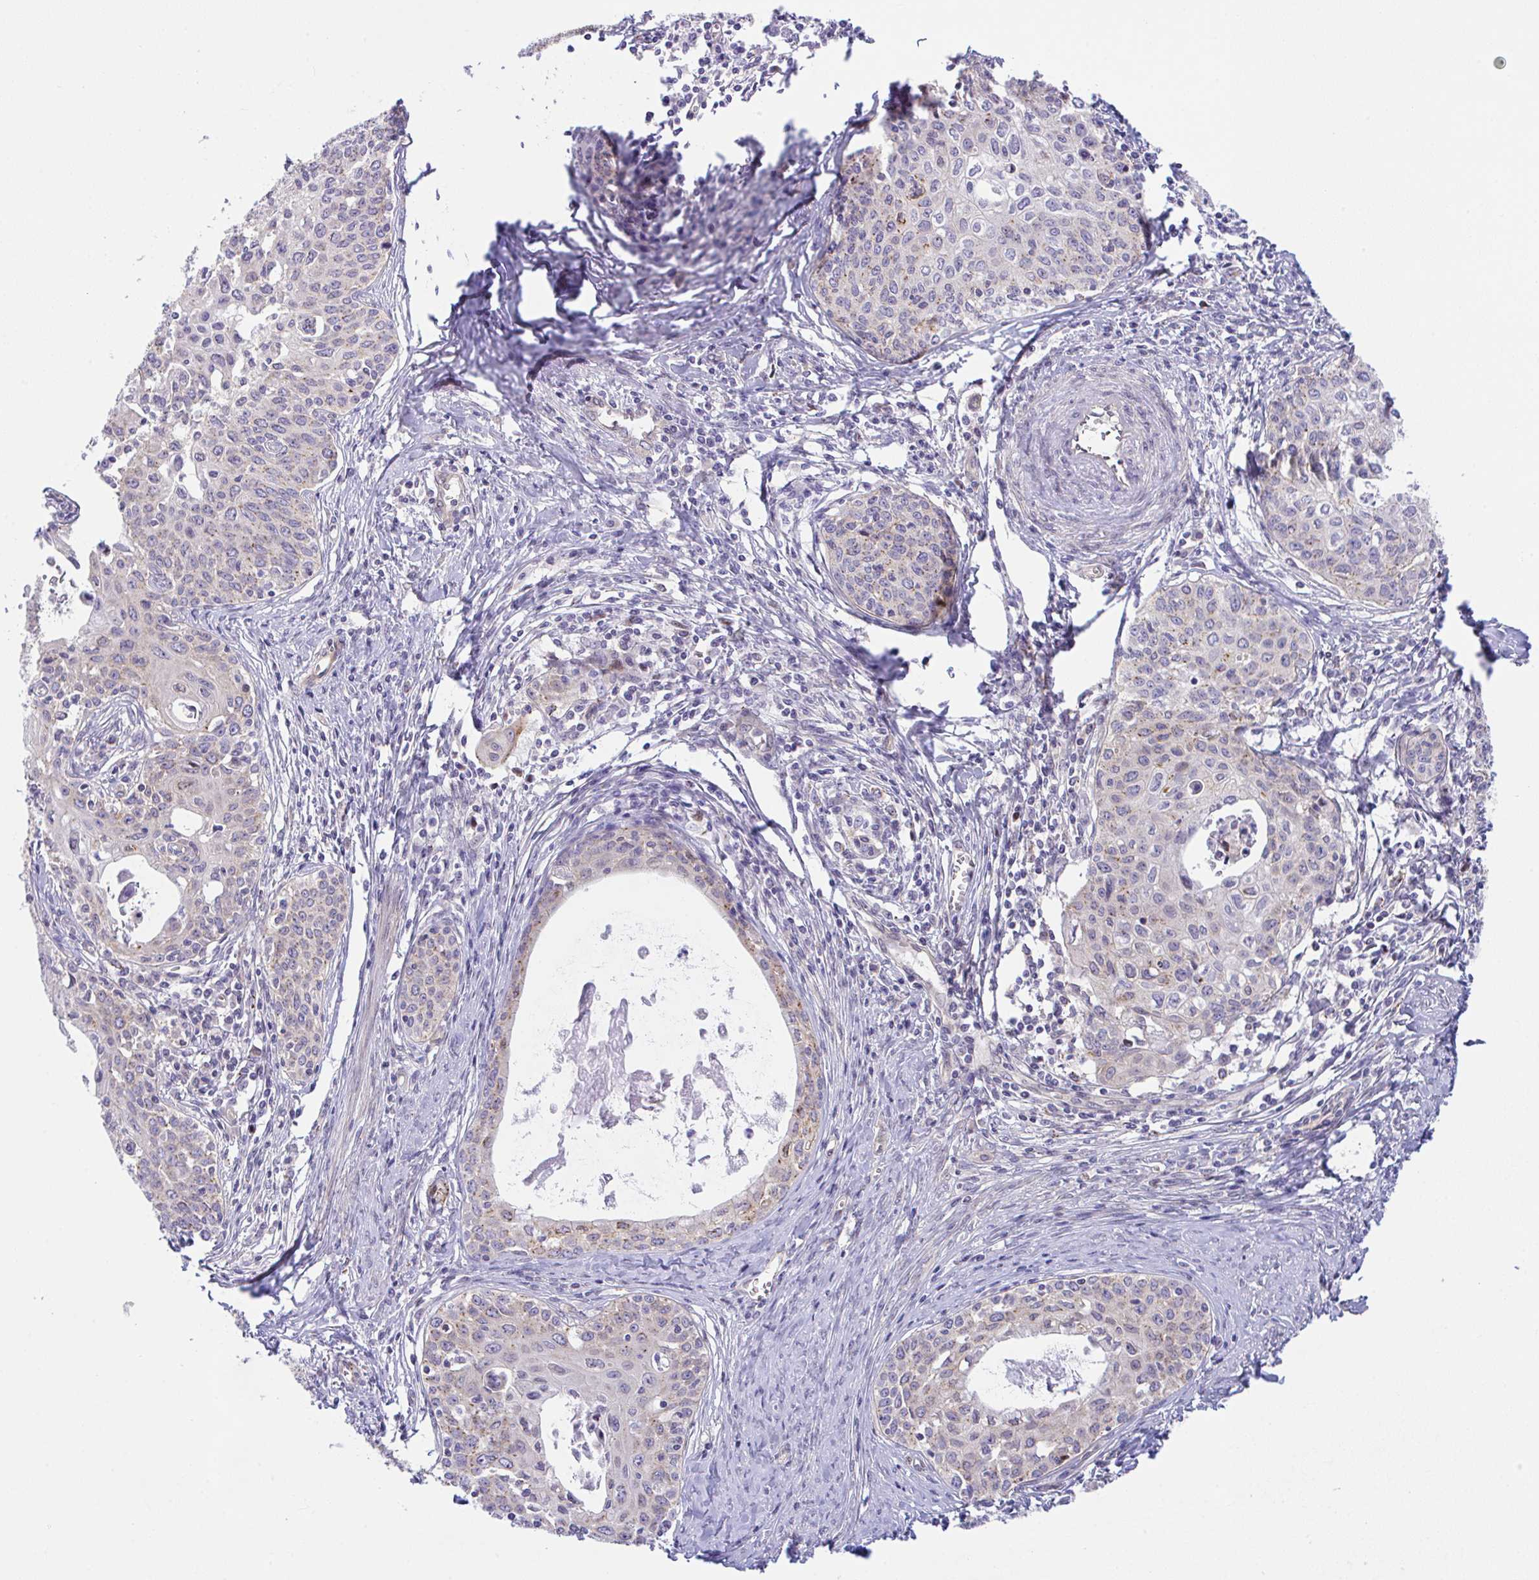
{"staining": {"intensity": "weak", "quantity": "<25%", "location": "cytoplasmic/membranous"}, "tissue": "cervical cancer", "cell_type": "Tumor cells", "image_type": "cancer", "snomed": [{"axis": "morphology", "description": "Squamous cell carcinoma, NOS"}, {"axis": "morphology", "description": "Adenocarcinoma, NOS"}, {"axis": "topography", "description": "Cervix"}], "caption": "Adenocarcinoma (cervical) was stained to show a protein in brown. There is no significant staining in tumor cells.", "gene": "ZBED3", "patient": {"sex": "female", "age": 52}}